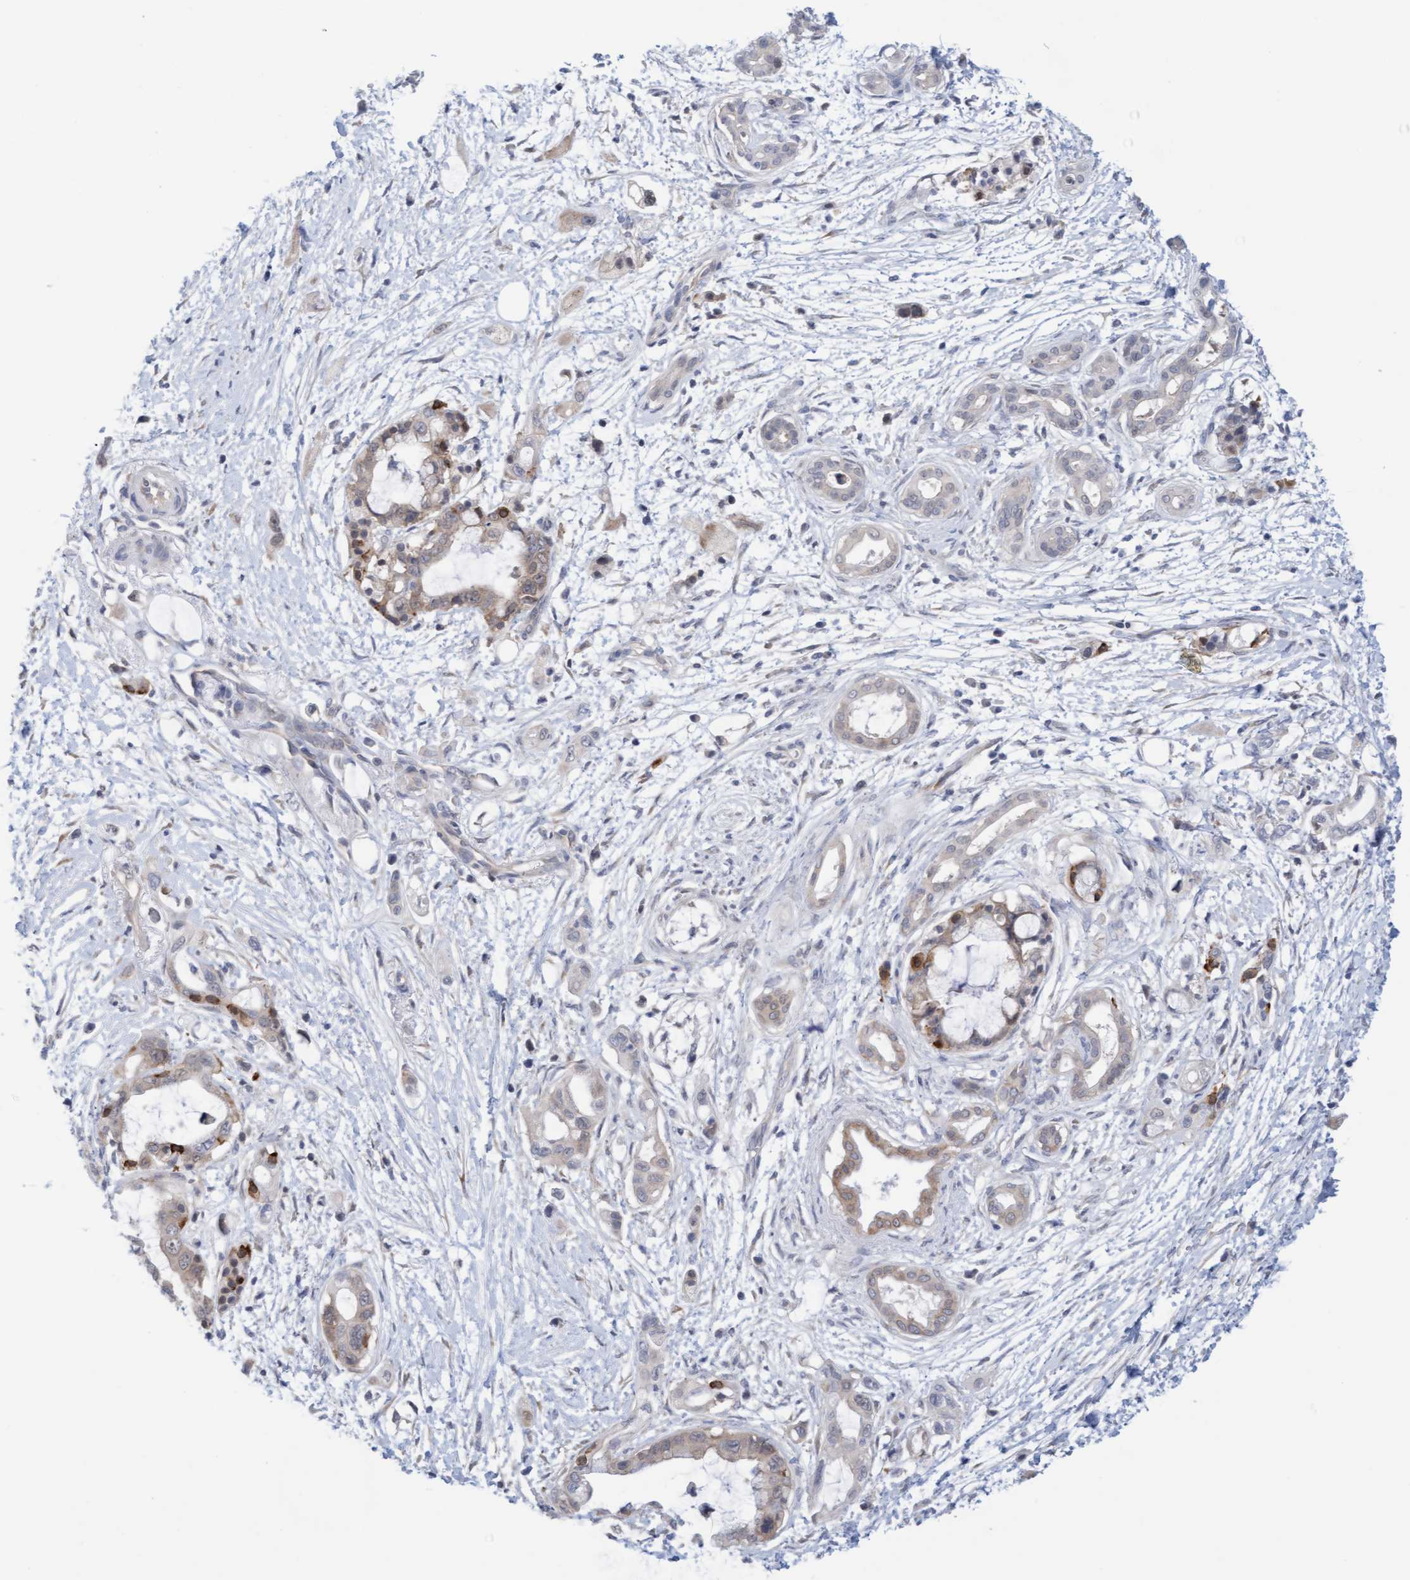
{"staining": {"intensity": "weak", "quantity": "<25%", "location": "cytoplasmic/membranous"}, "tissue": "pancreatic cancer", "cell_type": "Tumor cells", "image_type": "cancer", "snomed": [{"axis": "morphology", "description": "Adenocarcinoma, NOS"}, {"axis": "topography", "description": "Pancreas"}], "caption": "This is an immunohistochemistry micrograph of adenocarcinoma (pancreatic). There is no positivity in tumor cells.", "gene": "AMZ2", "patient": {"sex": "male", "age": 59}}